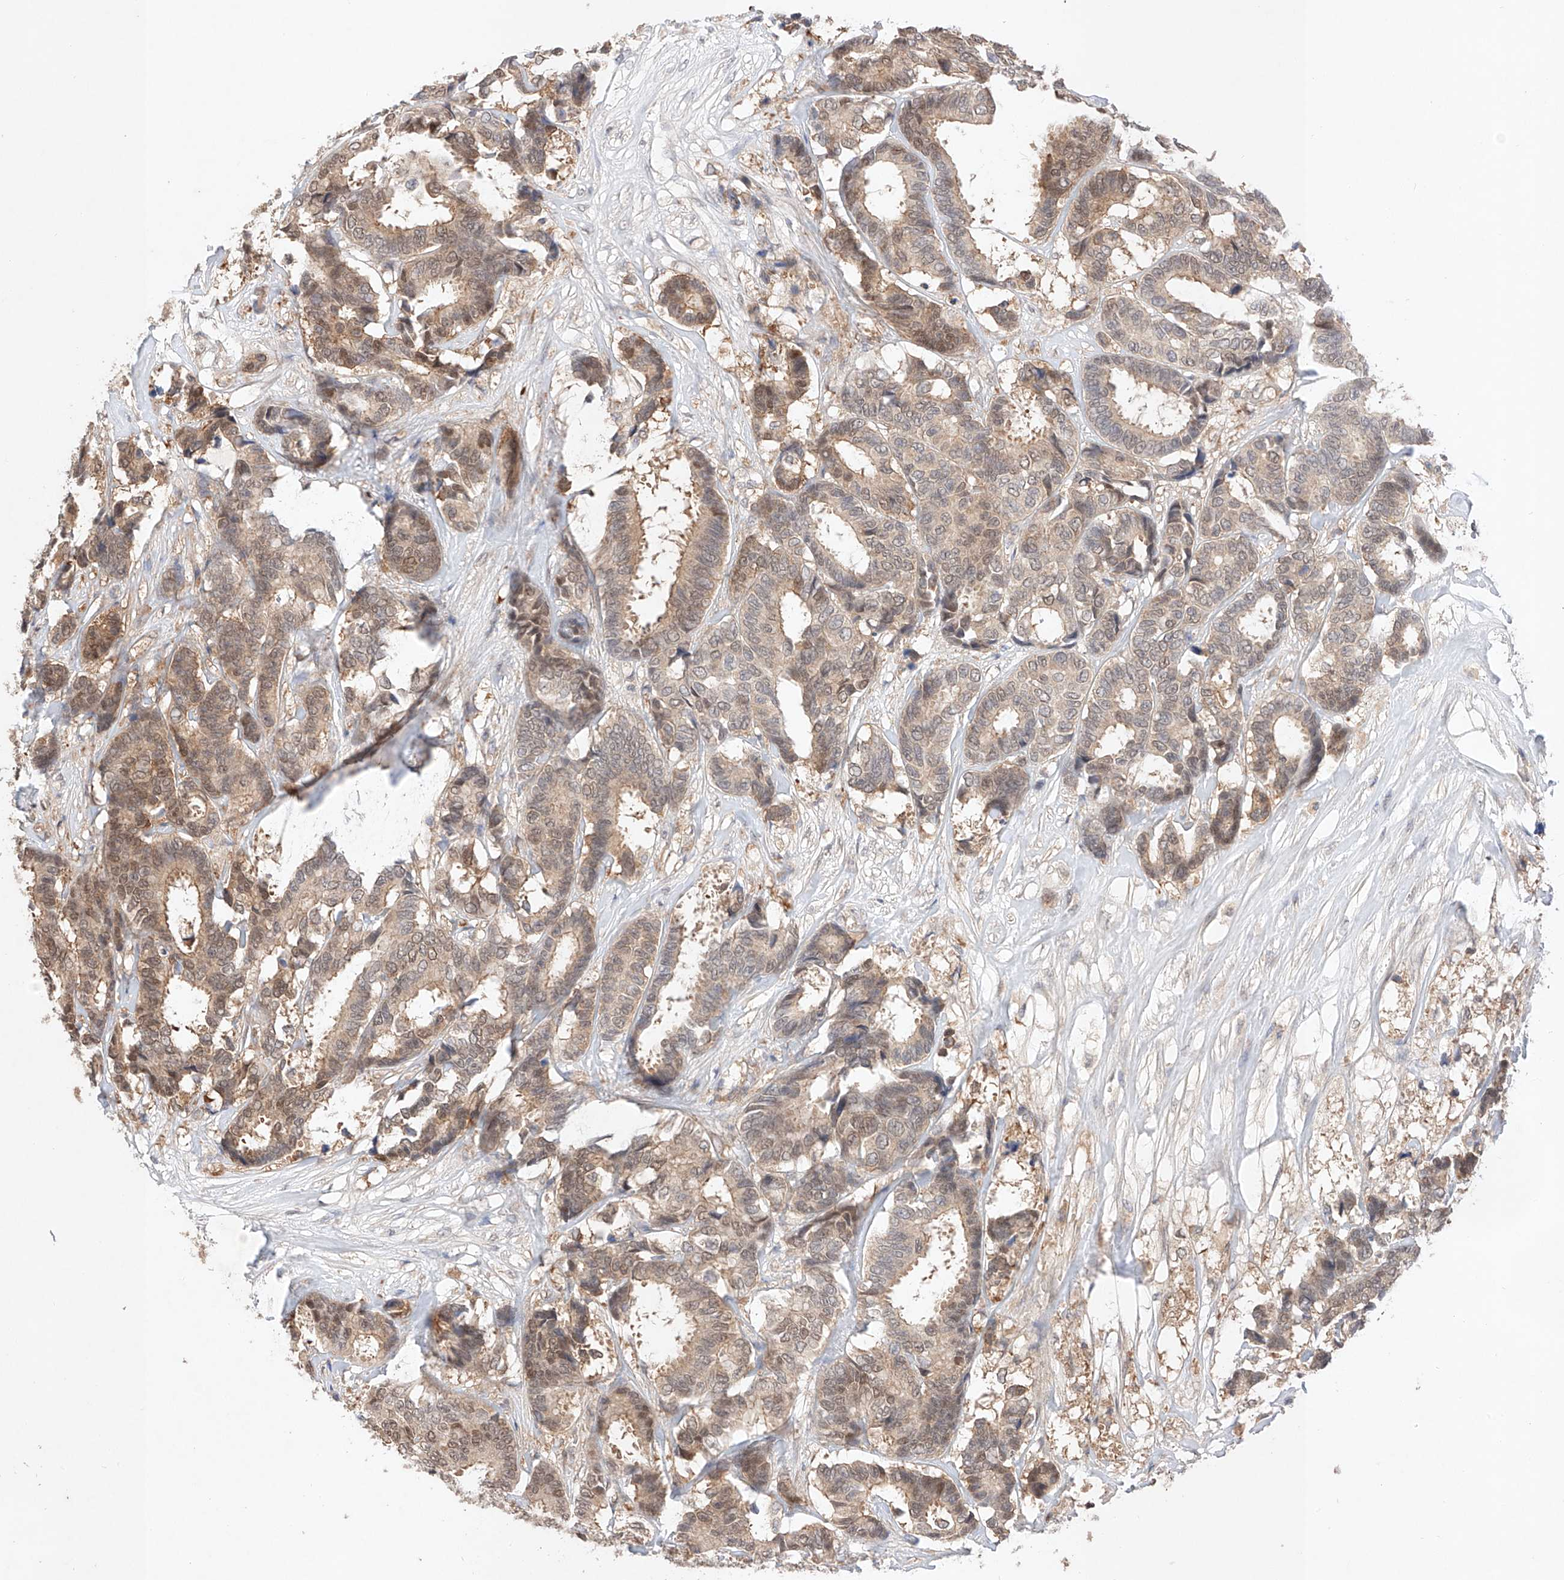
{"staining": {"intensity": "moderate", "quantity": "25%-75%", "location": "cytoplasmic/membranous,nuclear"}, "tissue": "breast cancer", "cell_type": "Tumor cells", "image_type": "cancer", "snomed": [{"axis": "morphology", "description": "Duct carcinoma"}, {"axis": "topography", "description": "Breast"}], "caption": "Tumor cells exhibit medium levels of moderate cytoplasmic/membranous and nuclear positivity in approximately 25%-75% of cells in human breast cancer.", "gene": "ZNF124", "patient": {"sex": "female", "age": 87}}